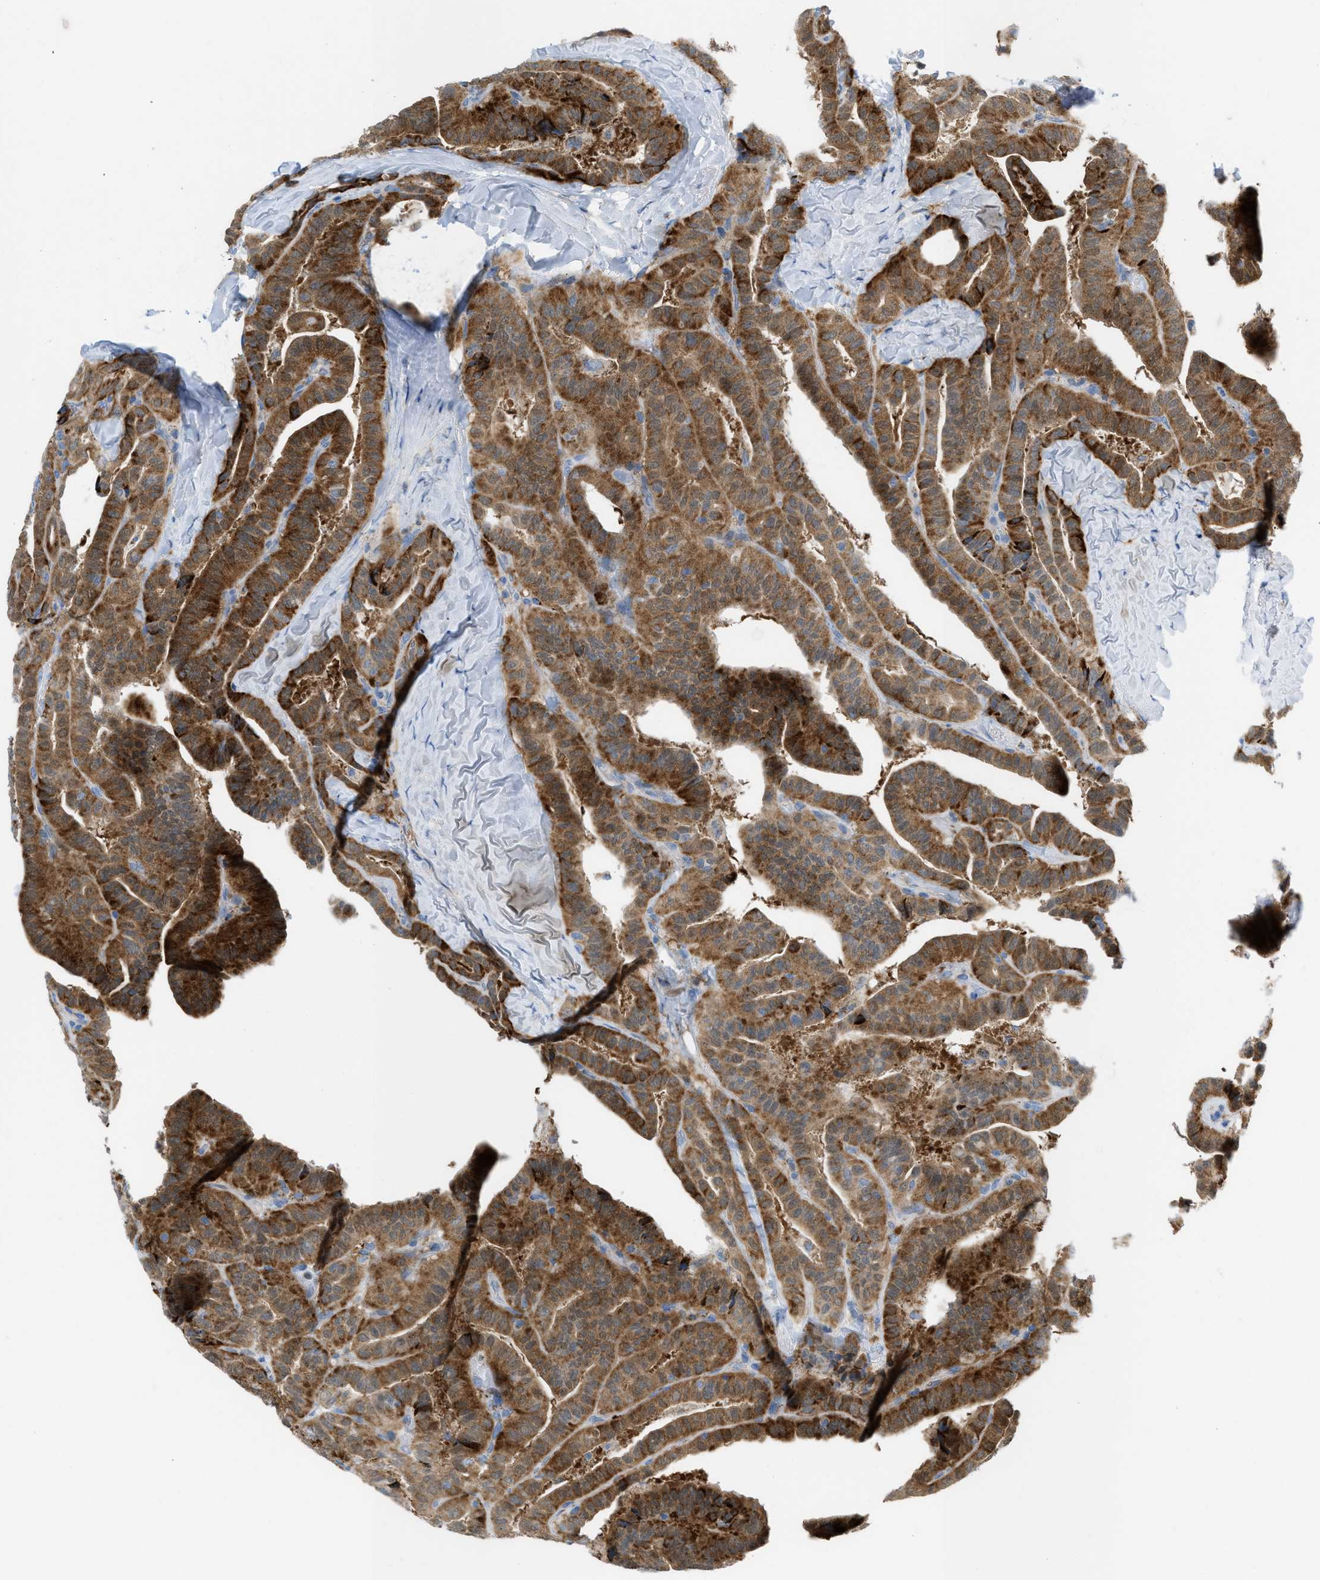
{"staining": {"intensity": "strong", "quantity": ">75%", "location": "cytoplasmic/membranous"}, "tissue": "thyroid cancer", "cell_type": "Tumor cells", "image_type": "cancer", "snomed": [{"axis": "morphology", "description": "Papillary adenocarcinoma, NOS"}, {"axis": "topography", "description": "Thyroid gland"}], "caption": "Protein expression analysis of human thyroid cancer (papillary adenocarcinoma) reveals strong cytoplasmic/membranous positivity in approximately >75% of tumor cells. (IHC, brightfield microscopy, high magnification).", "gene": "RBBP9", "patient": {"sex": "male", "age": 77}}